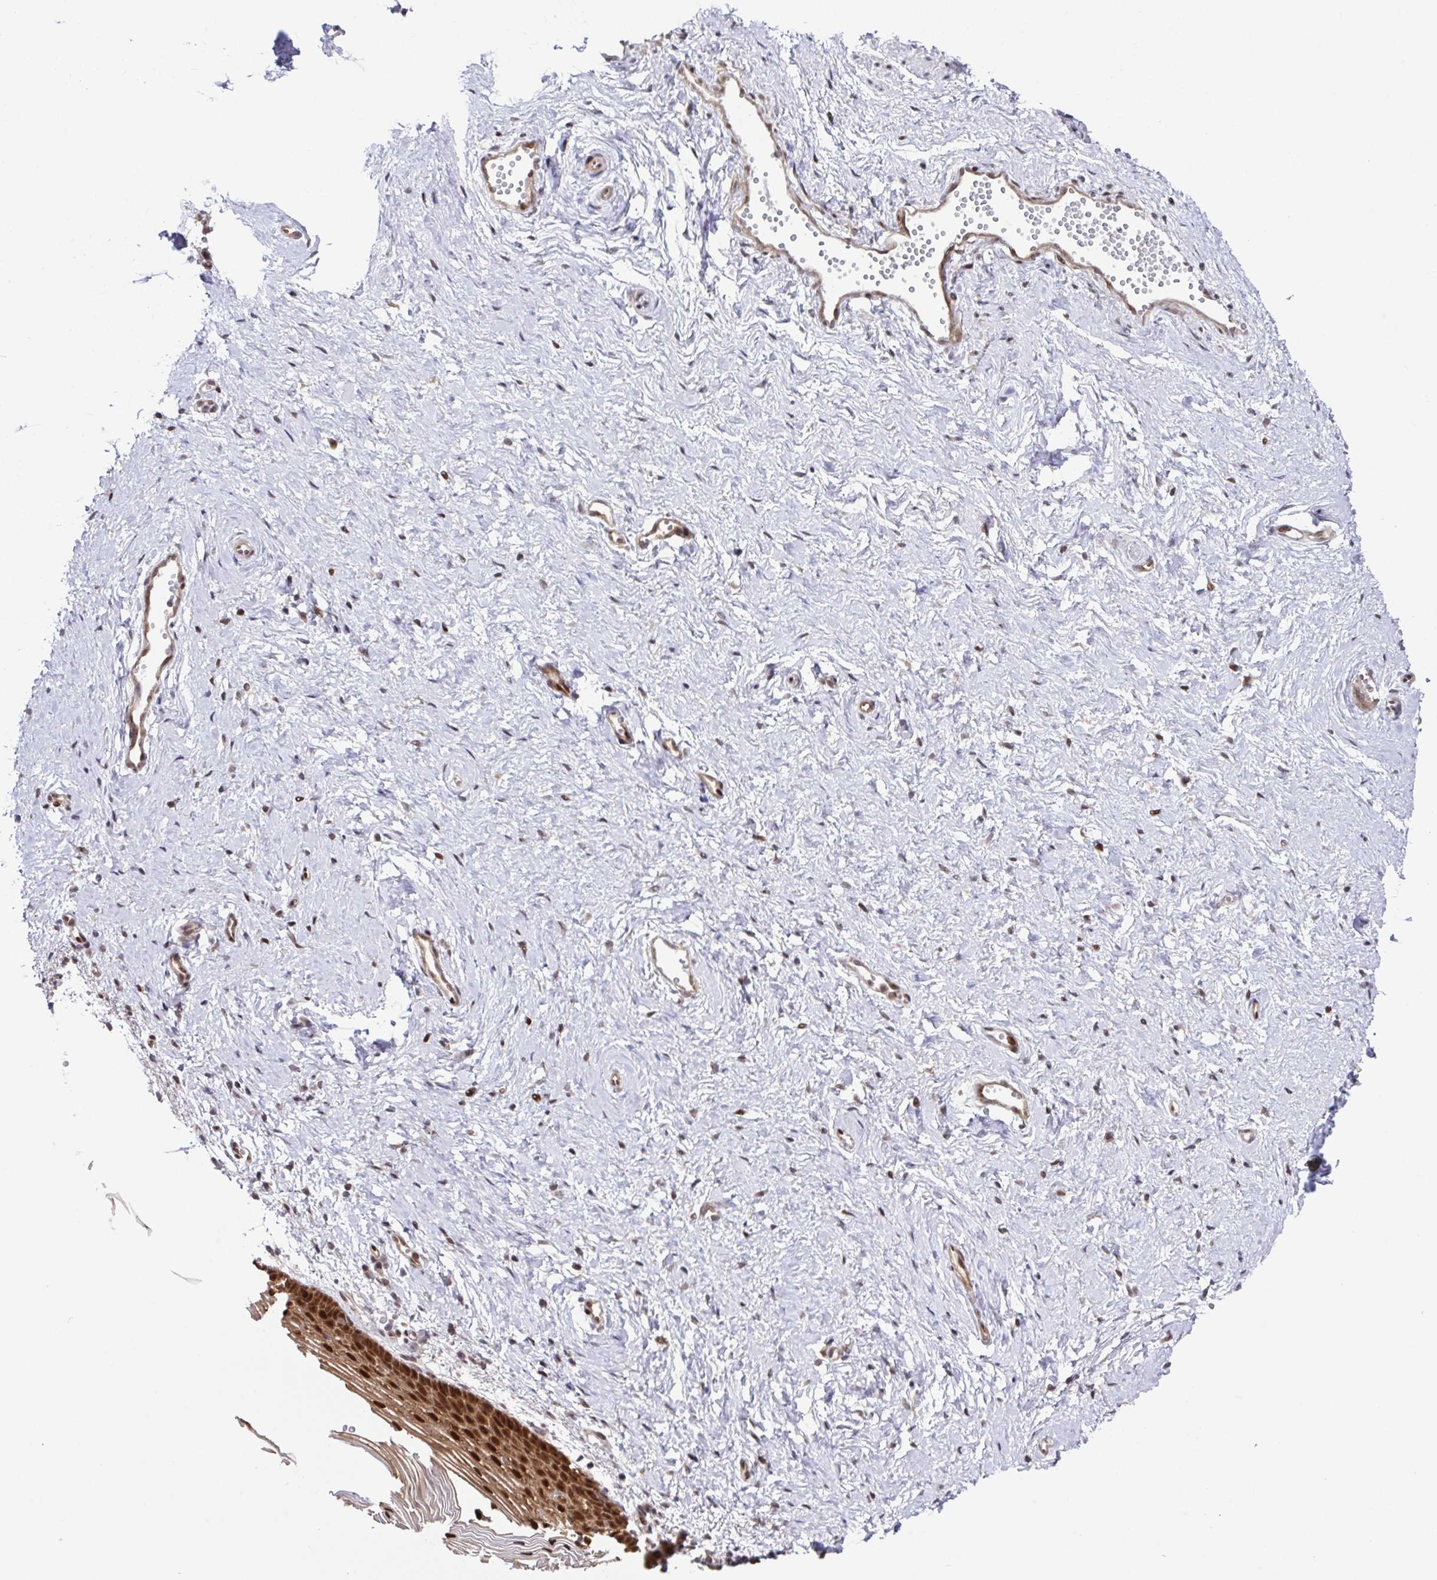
{"staining": {"intensity": "moderate", "quantity": ">75%", "location": "nuclear"}, "tissue": "vagina", "cell_type": "Squamous epithelial cells", "image_type": "normal", "snomed": [{"axis": "morphology", "description": "Normal tissue, NOS"}, {"axis": "topography", "description": "Vagina"}], "caption": "Squamous epithelial cells reveal moderate nuclear staining in approximately >75% of cells in unremarkable vagina.", "gene": "DNAJB1", "patient": {"sex": "female", "age": 56}}